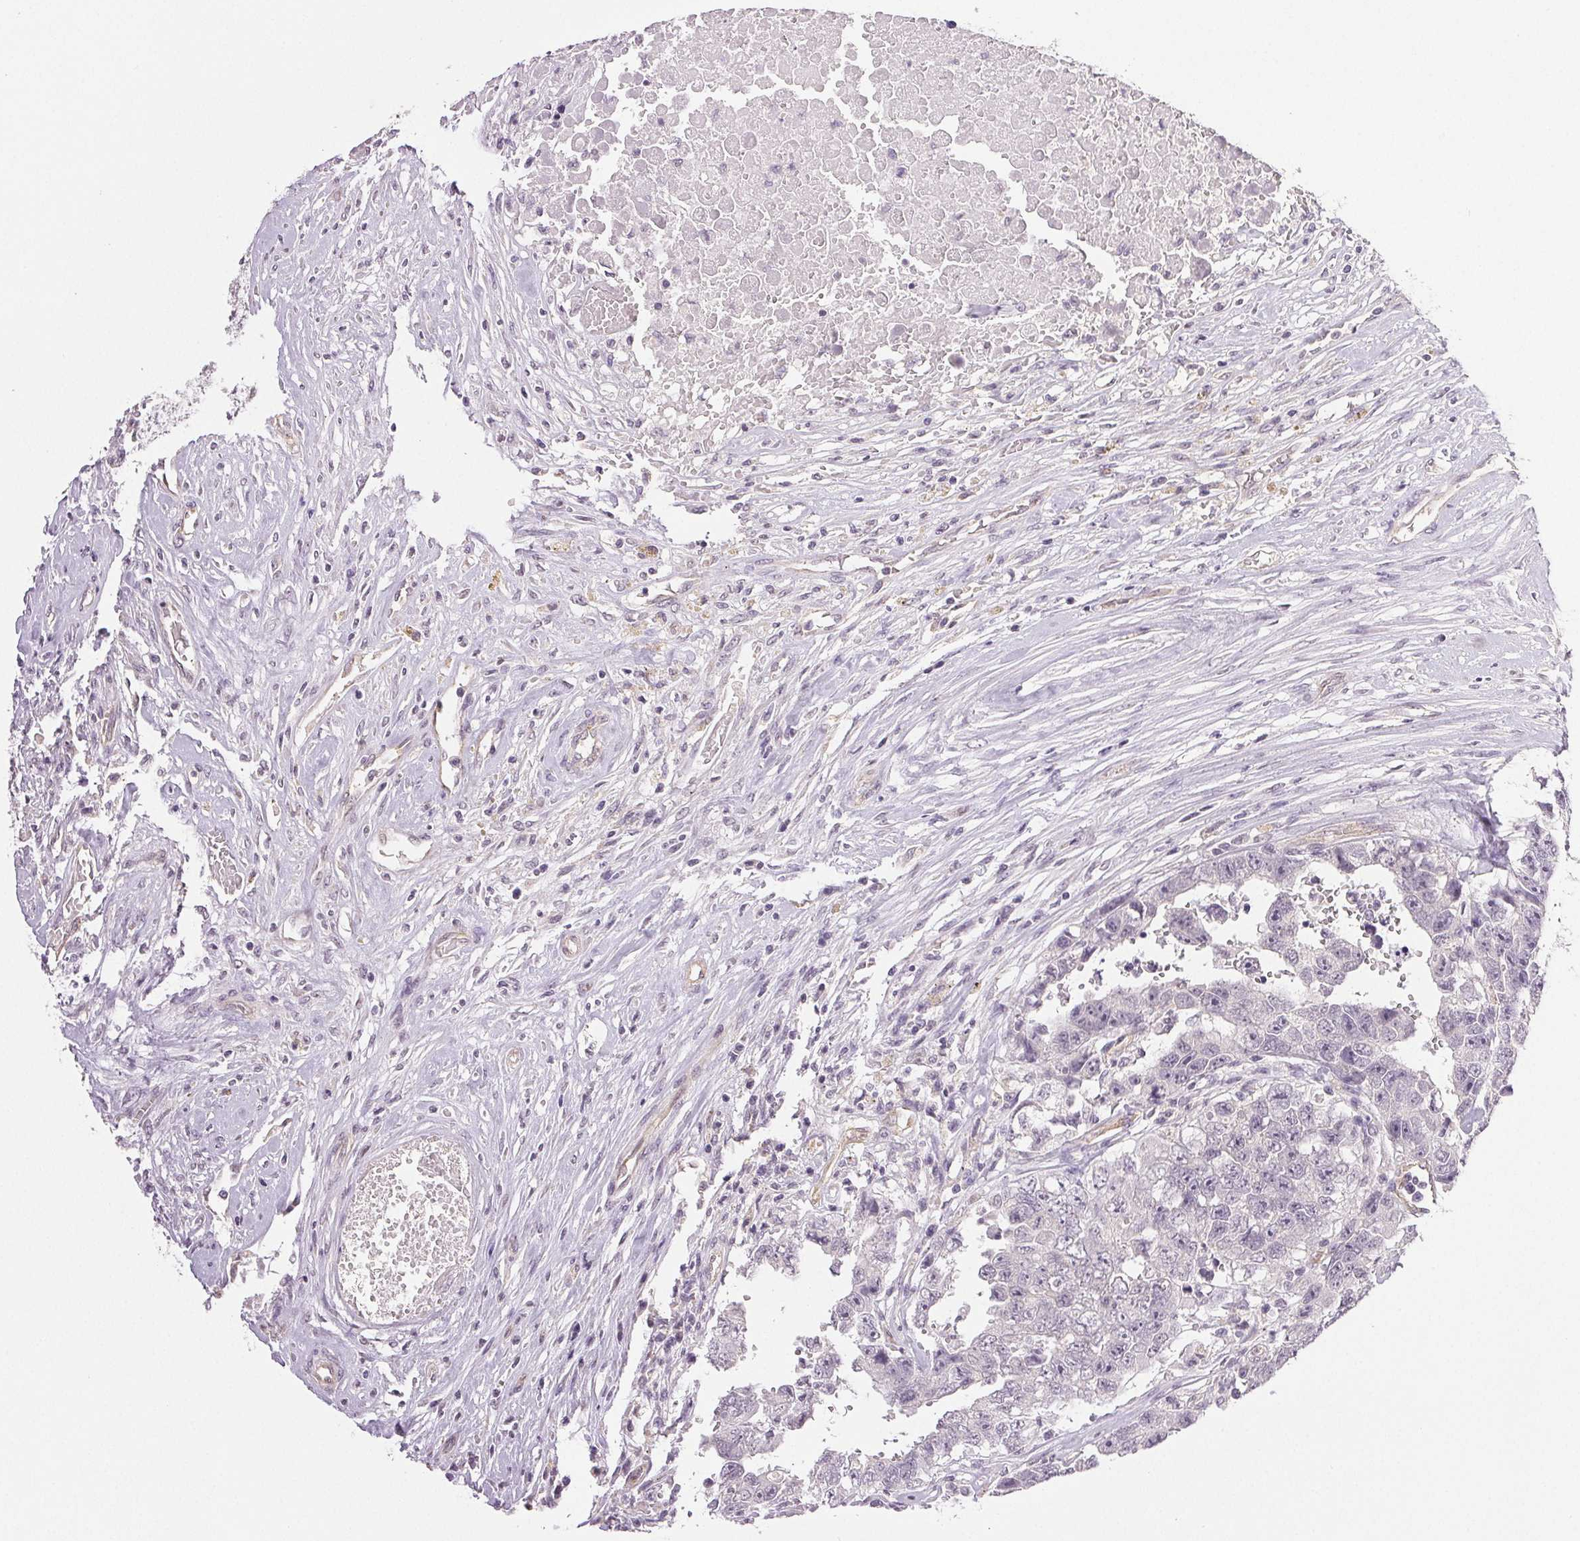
{"staining": {"intensity": "negative", "quantity": "none", "location": "none"}, "tissue": "testis cancer", "cell_type": "Tumor cells", "image_type": "cancer", "snomed": [{"axis": "morphology", "description": "Carcinoma, Embryonal, NOS"}, {"axis": "topography", "description": "Testis"}], "caption": "Image shows no protein expression in tumor cells of testis cancer tissue. (DAB (3,3'-diaminobenzidine) IHC with hematoxylin counter stain).", "gene": "PLCB1", "patient": {"sex": "male", "age": 22}}